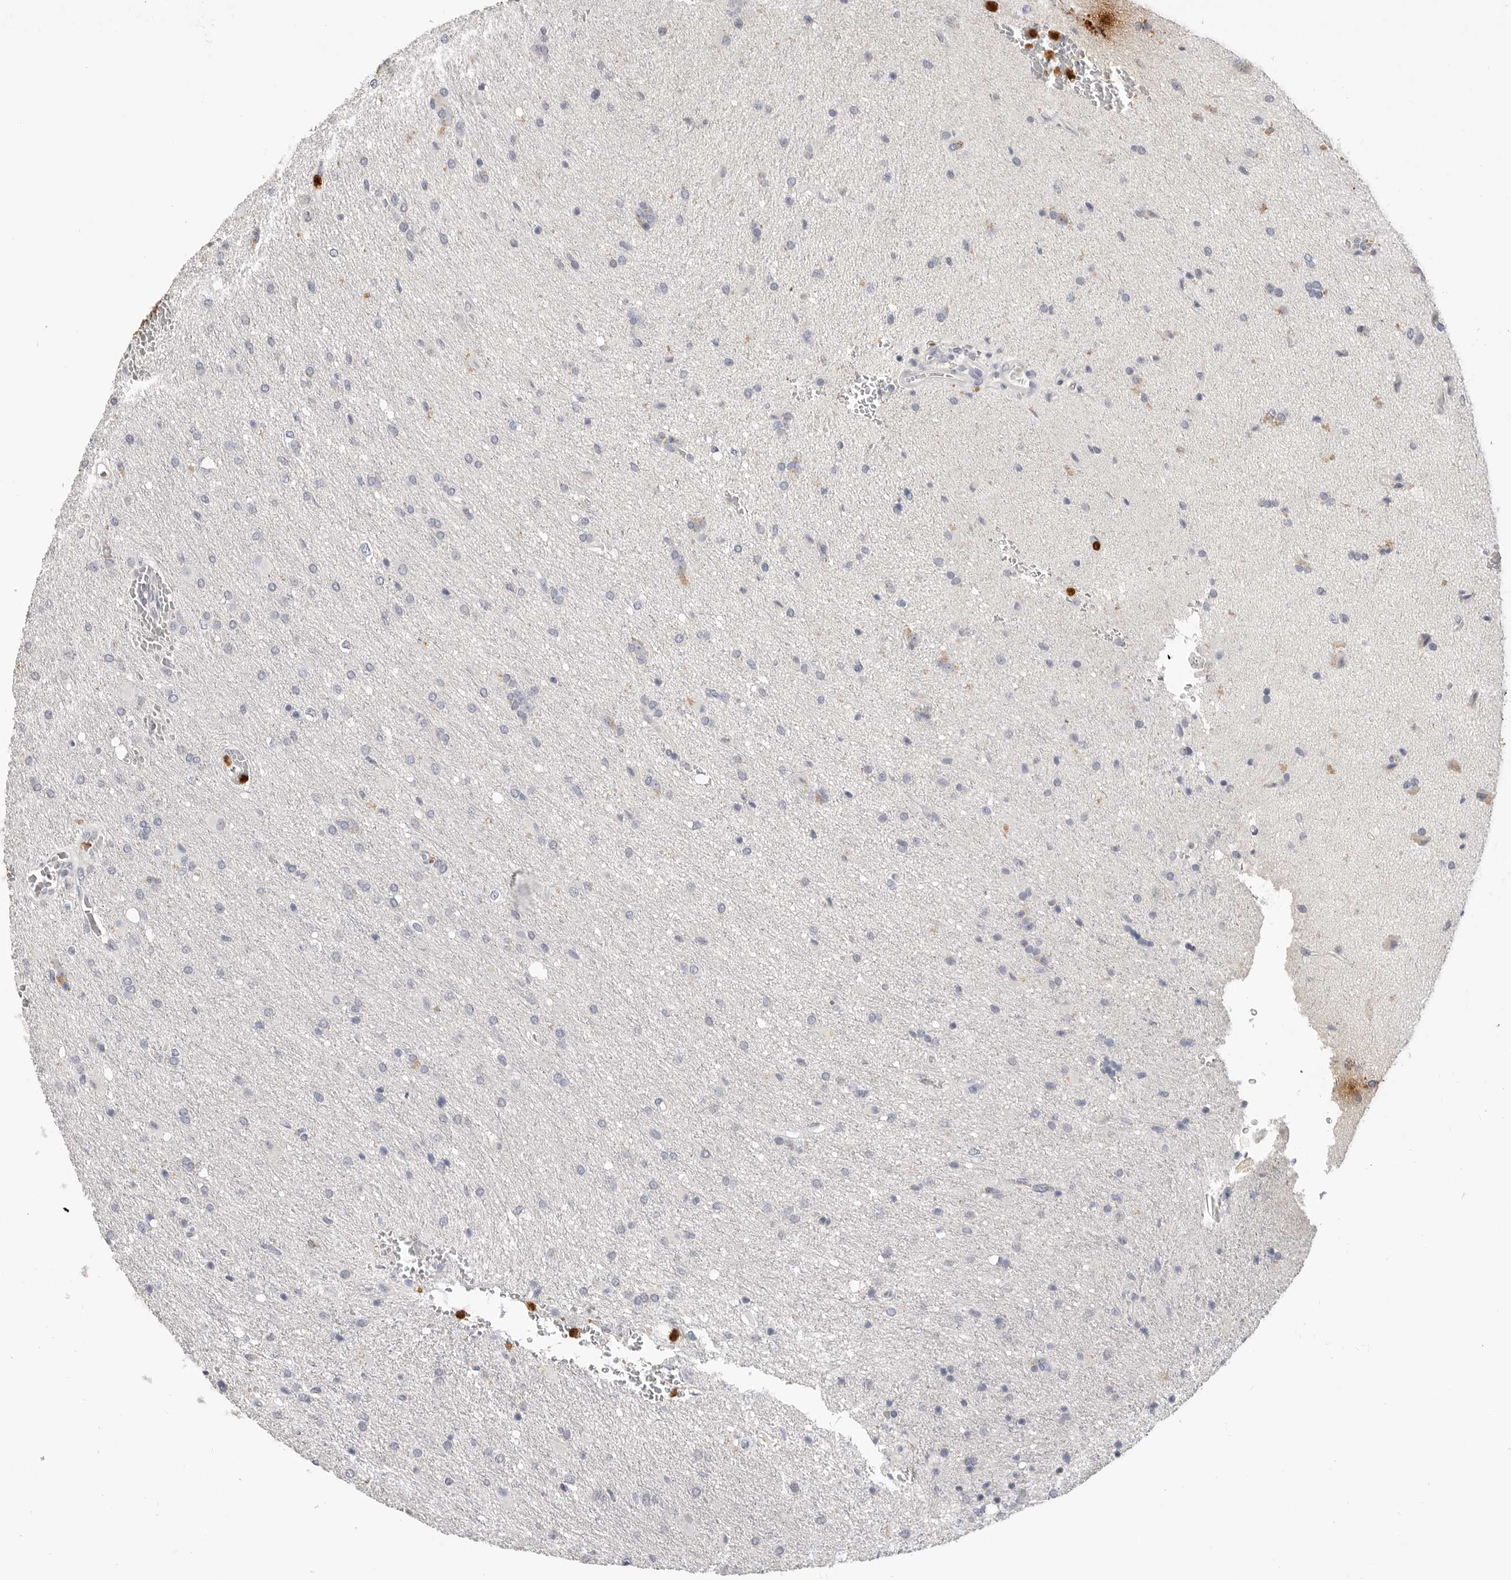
{"staining": {"intensity": "negative", "quantity": "none", "location": "none"}, "tissue": "glioma", "cell_type": "Tumor cells", "image_type": "cancer", "snomed": [{"axis": "morphology", "description": "Glioma, malignant, High grade"}, {"axis": "topography", "description": "Brain"}], "caption": "DAB (3,3'-diaminobenzidine) immunohistochemical staining of malignant glioma (high-grade) exhibits no significant staining in tumor cells. (DAB immunohistochemistry (IHC) with hematoxylin counter stain).", "gene": "LTBR", "patient": {"sex": "female", "age": 57}}